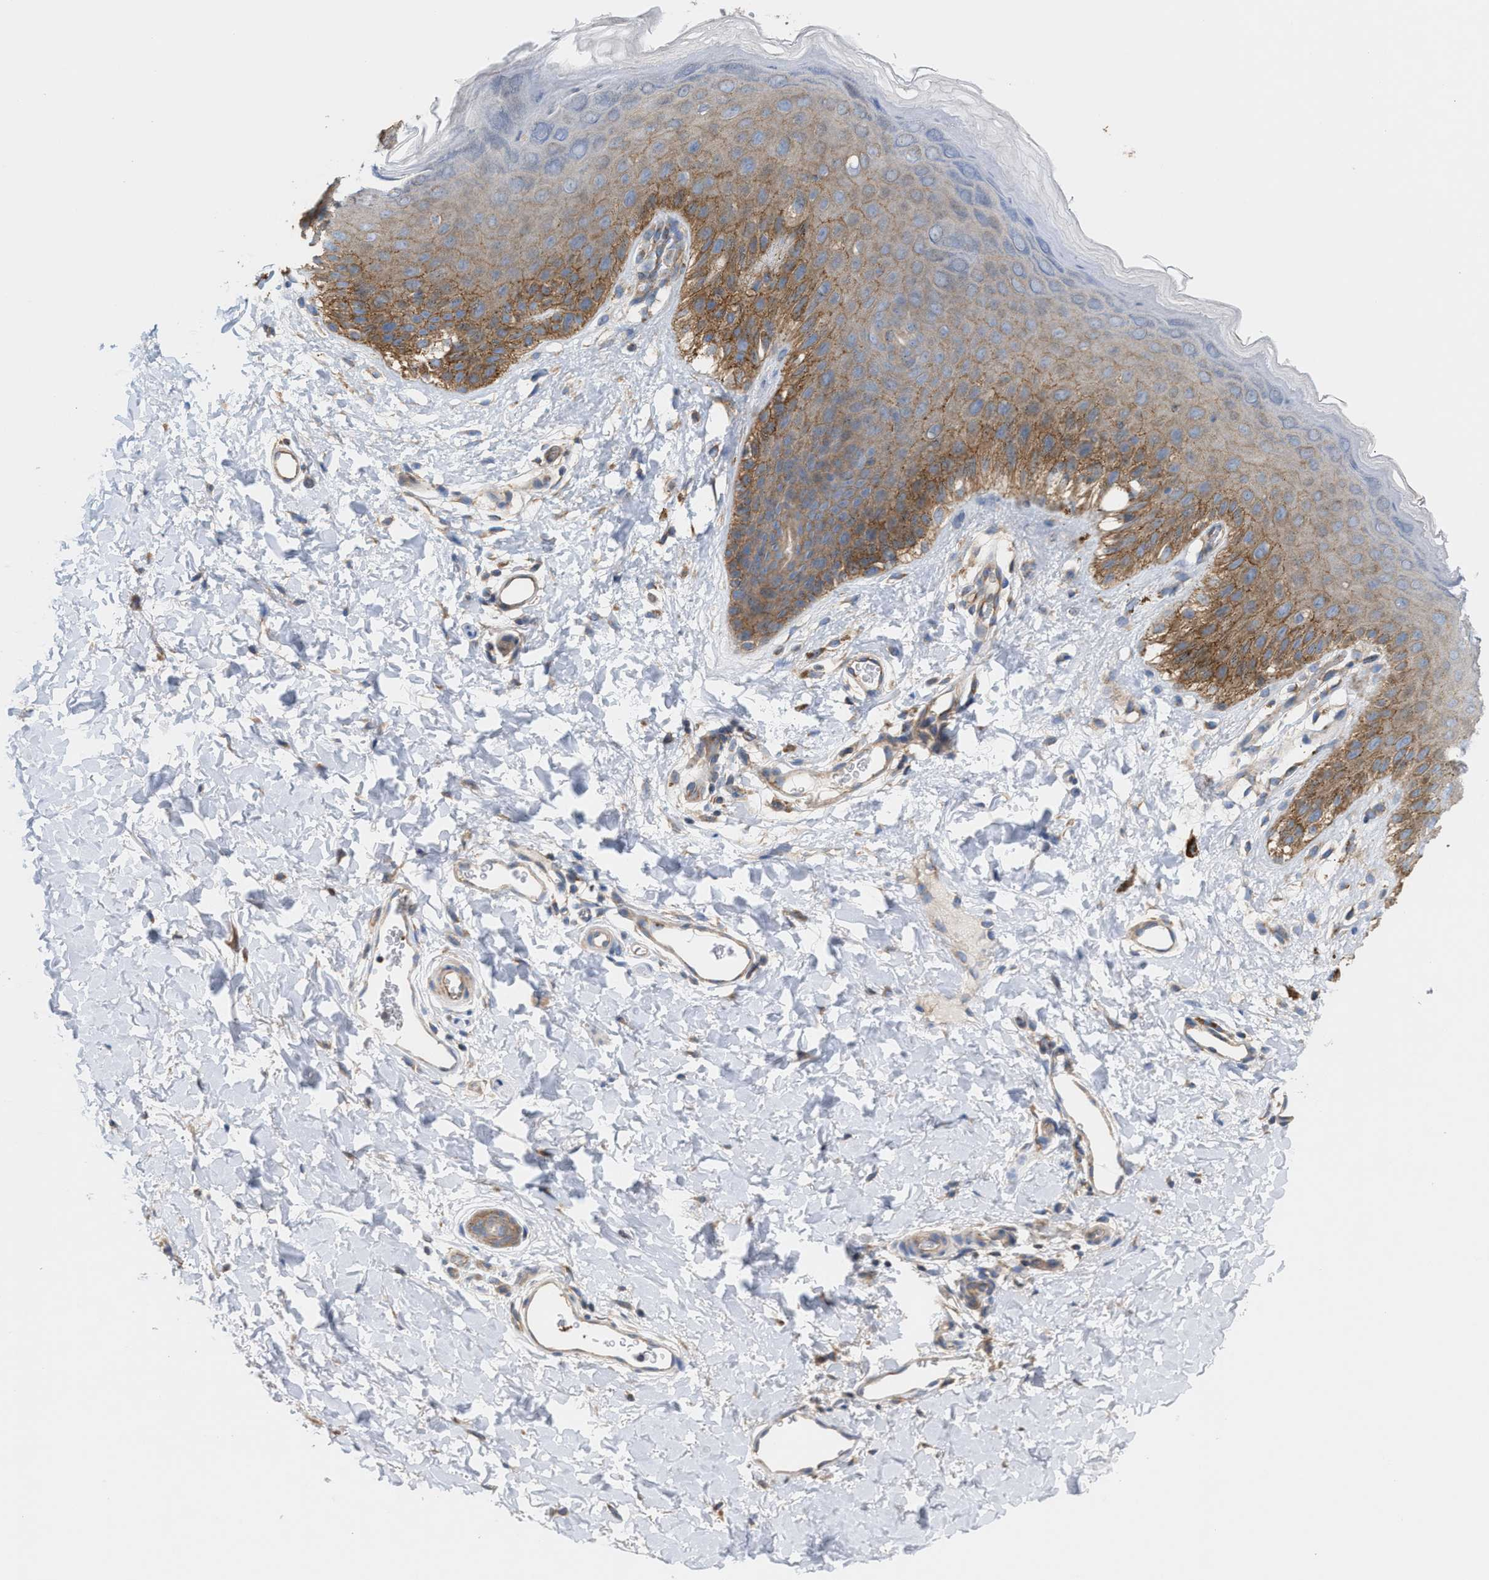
{"staining": {"intensity": "moderate", "quantity": ">75%", "location": "cytoplasmic/membranous"}, "tissue": "skin", "cell_type": "Epidermal cells", "image_type": "normal", "snomed": [{"axis": "morphology", "description": "Normal tissue, NOS"}, {"axis": "topography", "description": "Anal"}], "caption": "A medium amount of moderate cytoplasmic/membranous expression is appreciated in approximately >75% of epidermal cells in normal skin.", "gene": "OXSM", "patient": {"sex": "male", "age": 44}}